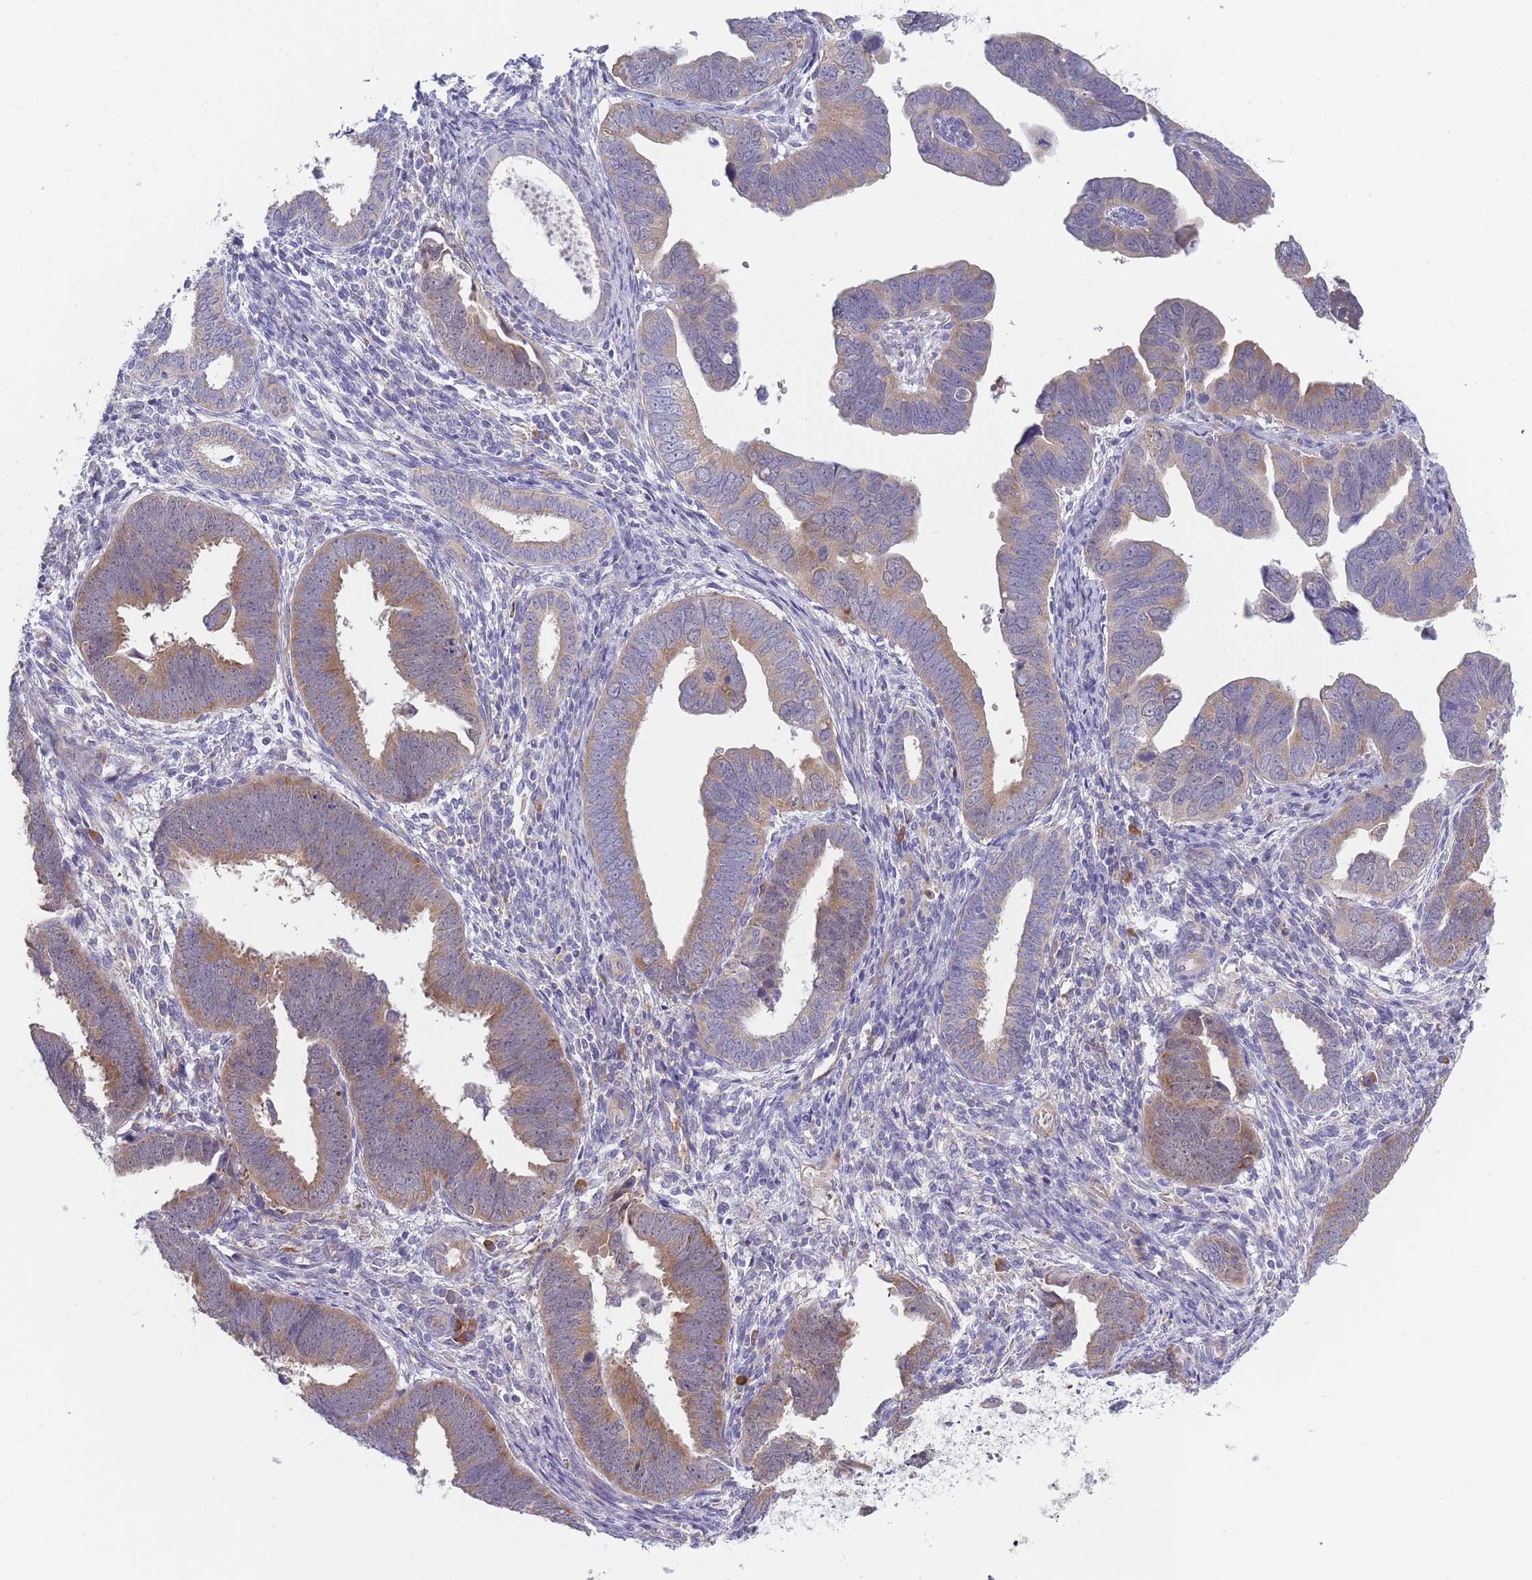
{"staining": {"intensity": "moderate", "quantity": ">75%", "location": "cytoplasmic/membranous"}, "tissue": "endometrial cancer", "cell_type": "Tumor cells", "image_type": "cancer", "snomed": [{"axis": "morphology", "description": "Adenocarcinoma, NOS"}, {"axis": "topography", "description": "Endometrium"}], "caption": "DAB immunohistochemical staining of endometrial cancer exhibits moderate cytoplasmic/membranous protein positivity in approximately >75% of tumor cells.", "gene": "NDUFAF6", "patient": {"sex": "female", "age": 75}}